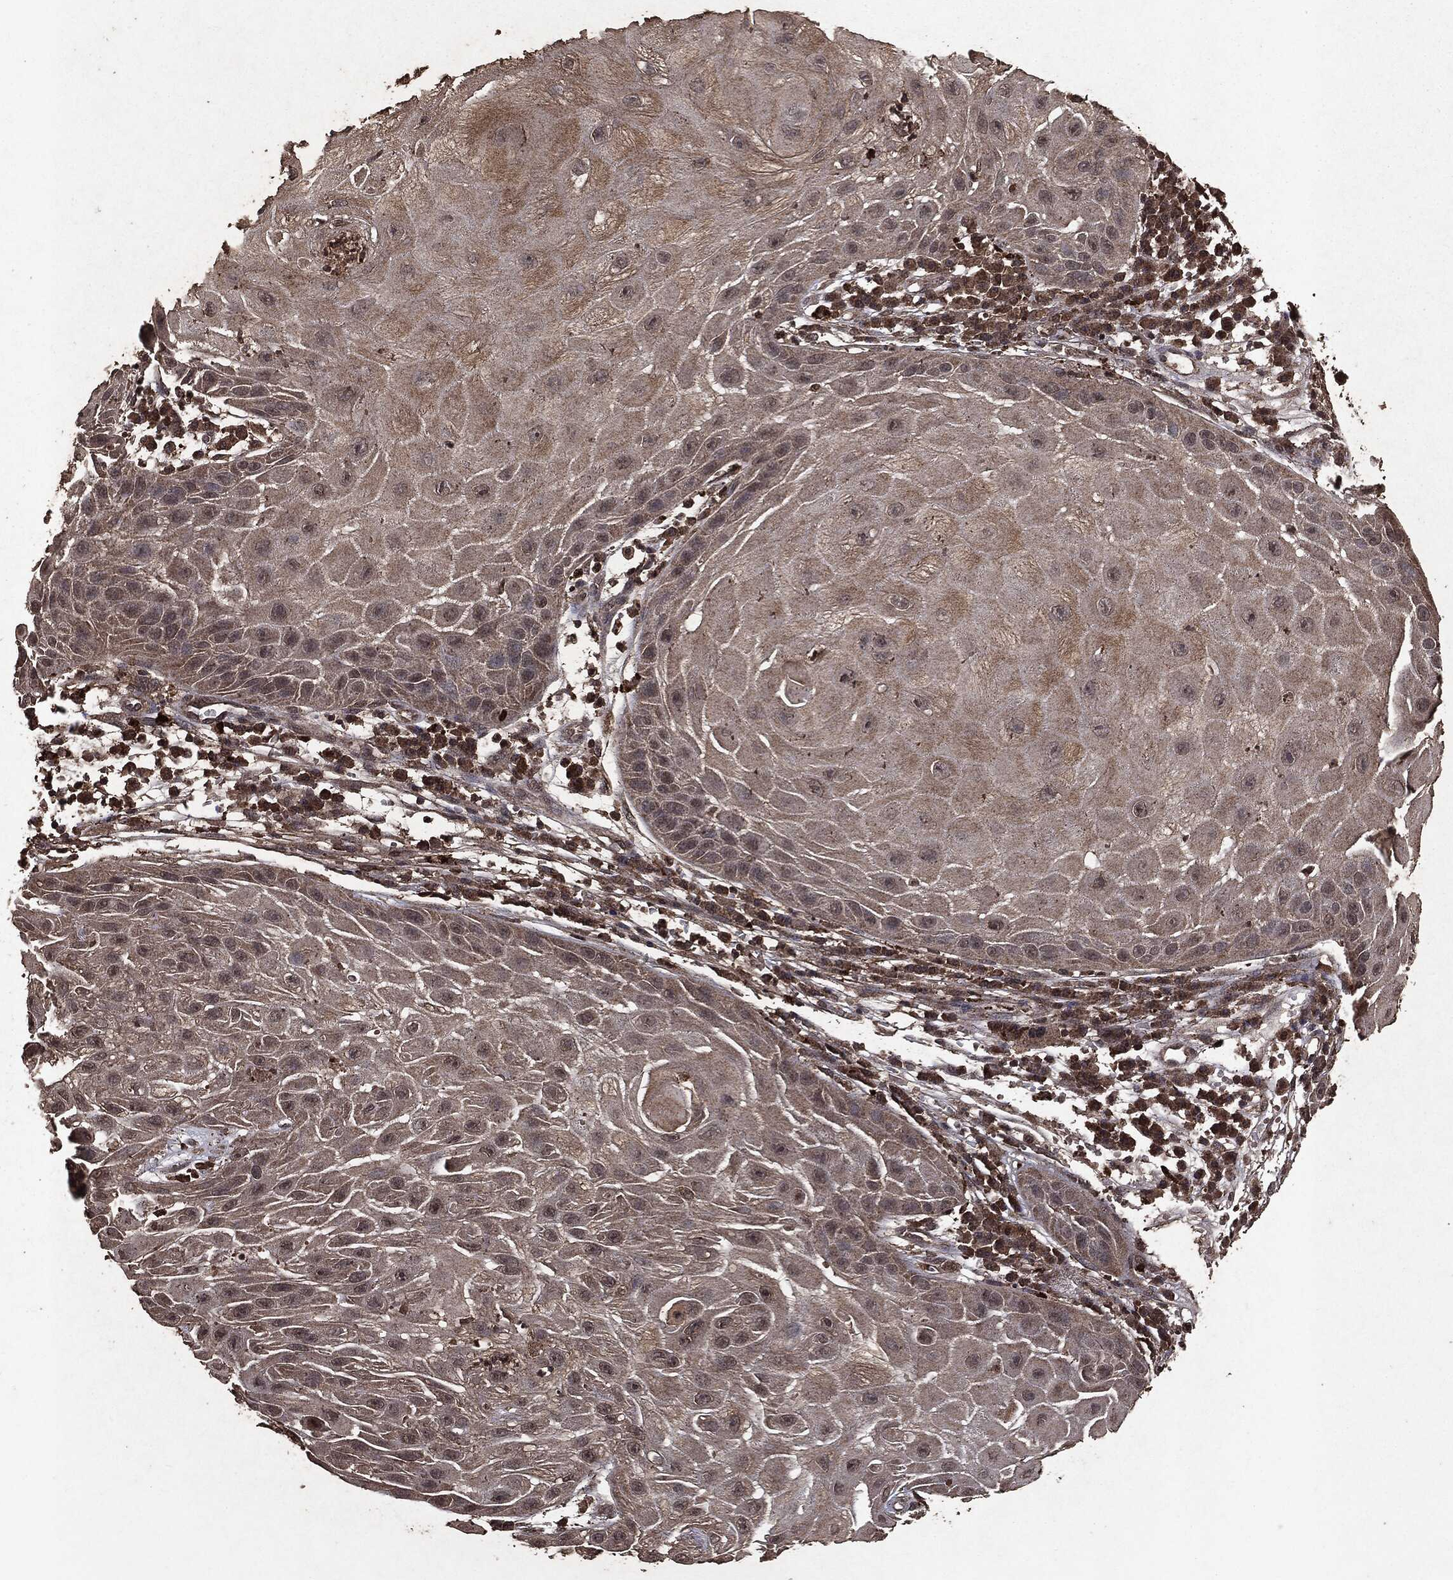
{"staining": {"intensity": "negative", "quantity": "none", "location": "none"}, "tissue": "skin cancer", "cell_type": "Tumor cells", "image_type": "cancer", "snomed": [{"axis": "morphology", "description": "Normal tissue, NOS"}, {"axis": "morphology", "description": "Squamous cell carcinoma, NOS"}, {"axis": "topography", "description": "Skin"}], "caption": "DAB immunohistochemical staining of skin squamous cell carcinoma exhibits no significant positivity in tumor cells.", "gene": "NME1", "patient": {"sex": "male", "age": 79}}